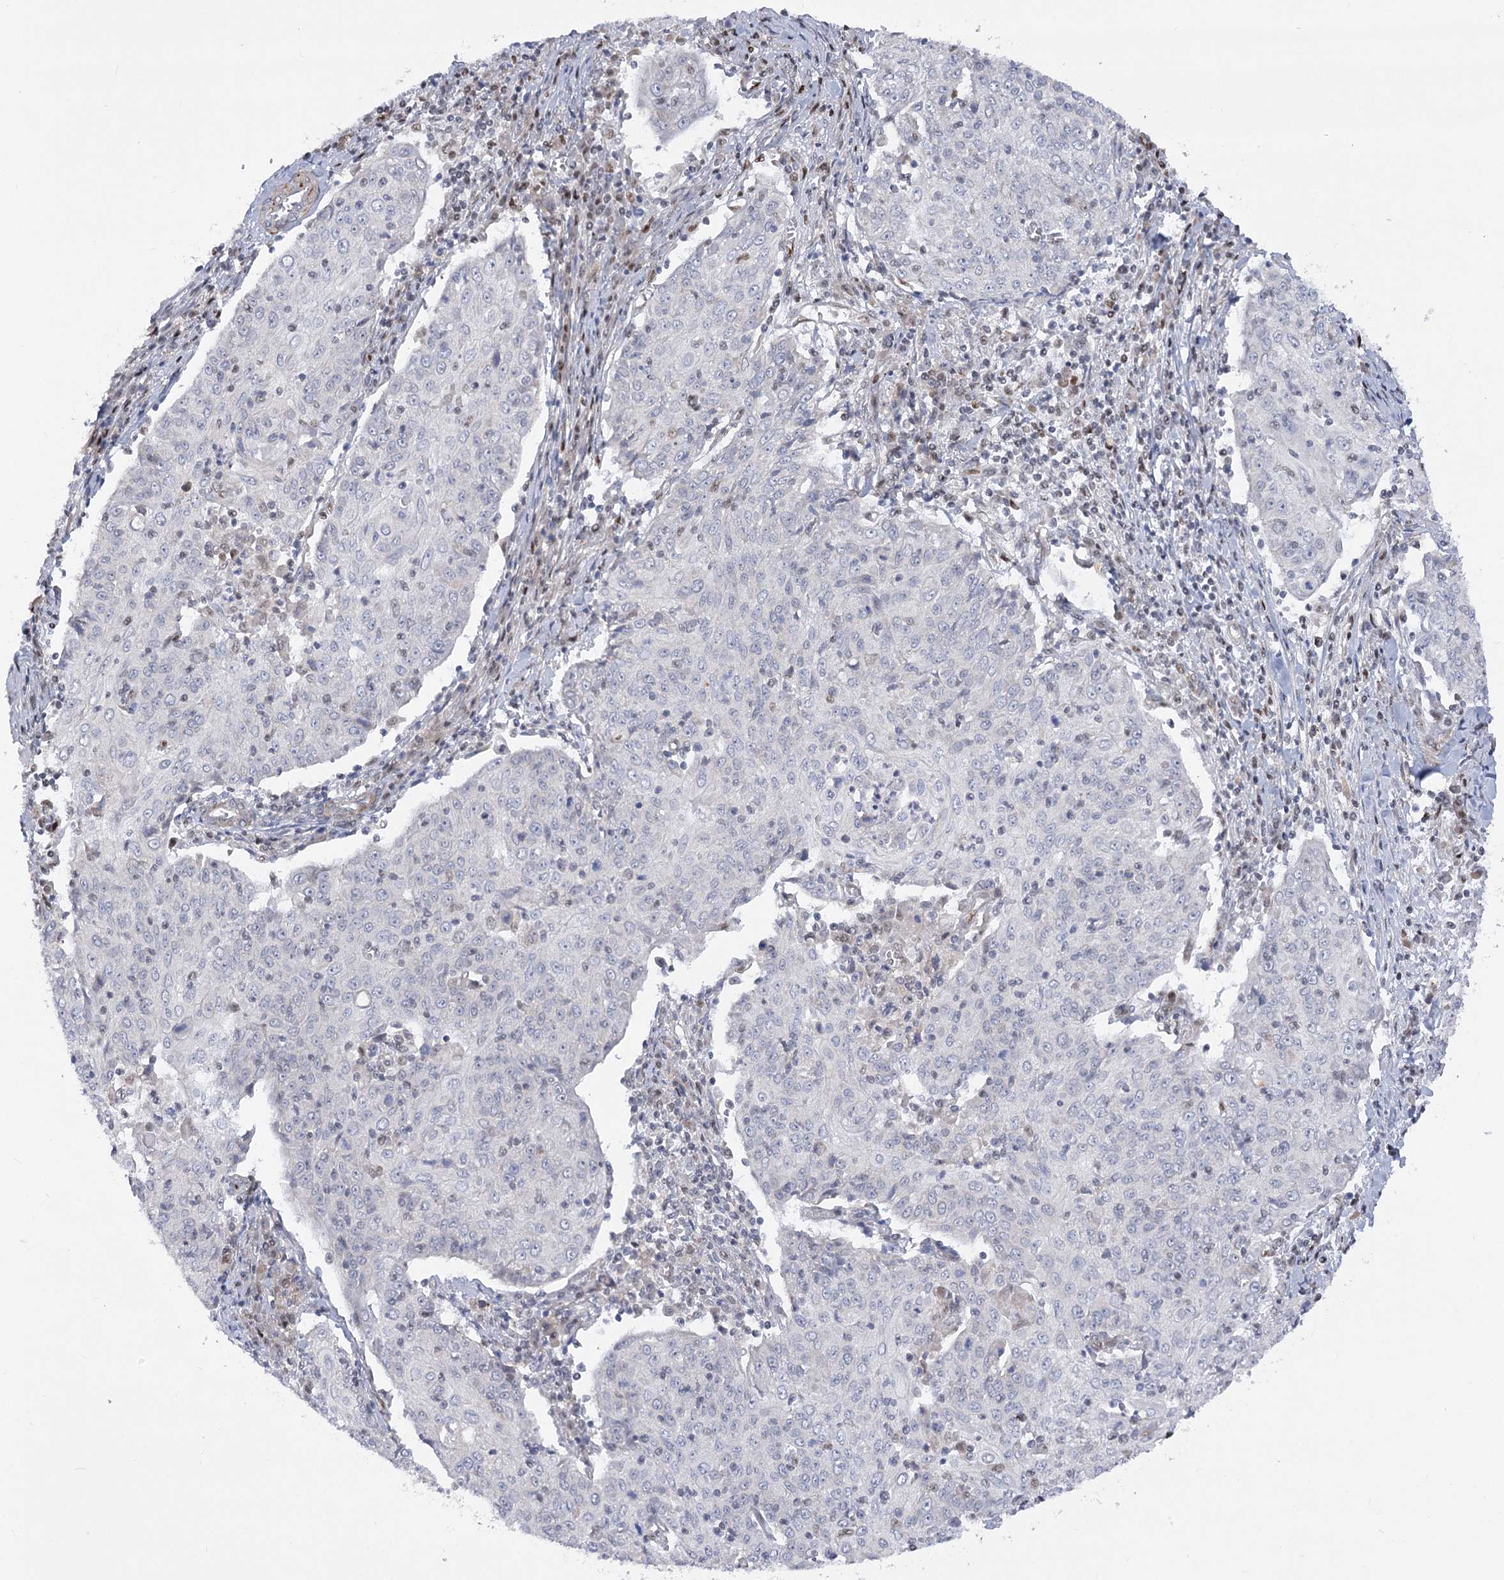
{"staining": {"intensity": "negative", "quantity": "none", "location": "none"}, "tissue": "cervical cancer", "cell_type": "Tumor cells", "image_type": "cancer", "snomed": [{"axis": "morphology", "description": "Squamous cell carcinoma, NOS"}, {"axis": "topography", "description": "Cervix"}], "caption": "This image is of cervical cancer (squamous cell carcinoma) stained with immunohistochemistry to label a protein in brown with the nuclei are counter-stained blue. There is no expression in tumor cells.", "gene": "ARSI", "patient": {"sex": "female", "age": 48}}